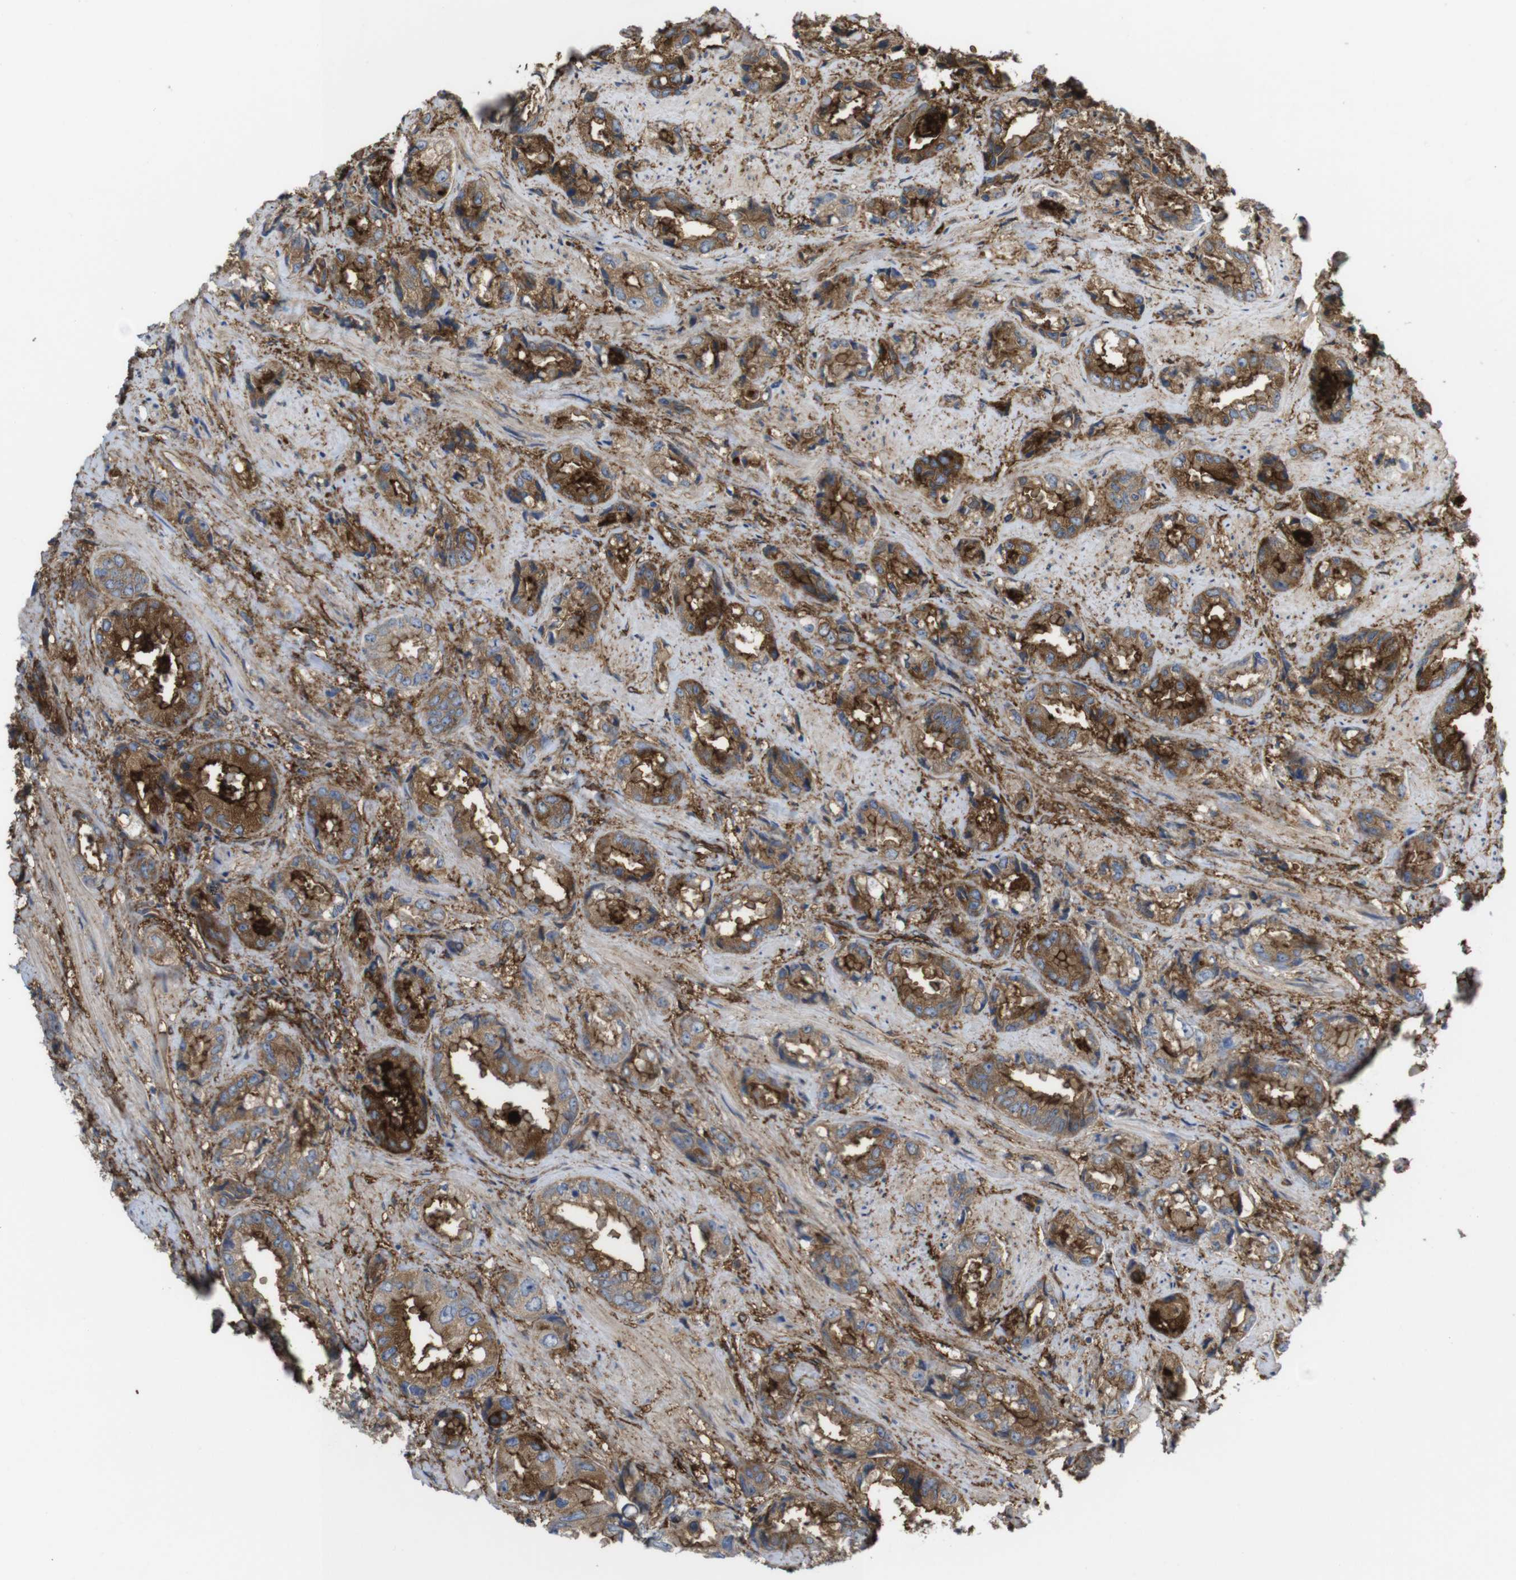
{"staining": {"intensity": "strong", "quantity": ">75%", "location": "cytoplasmic/membranous"}, "tissue": "prostate cancer", "cell_type": "Tumor cells", "image_type": "cancer", "snomed": [{"axis": "morphology", "description": "Adenocarcinoma, High grade"}, {"axis": "topography", "description": "Prostate"}], "caption": "Prostate cancer (high-grade adenocarcinoma) was stained to show a protein in brown. There is high levels of strong cytoplasmic/membranous expression in approximately >75% of tumor cells.", "gene": "CYBRD1", "patient": {"sex": "male", "age": 61}}